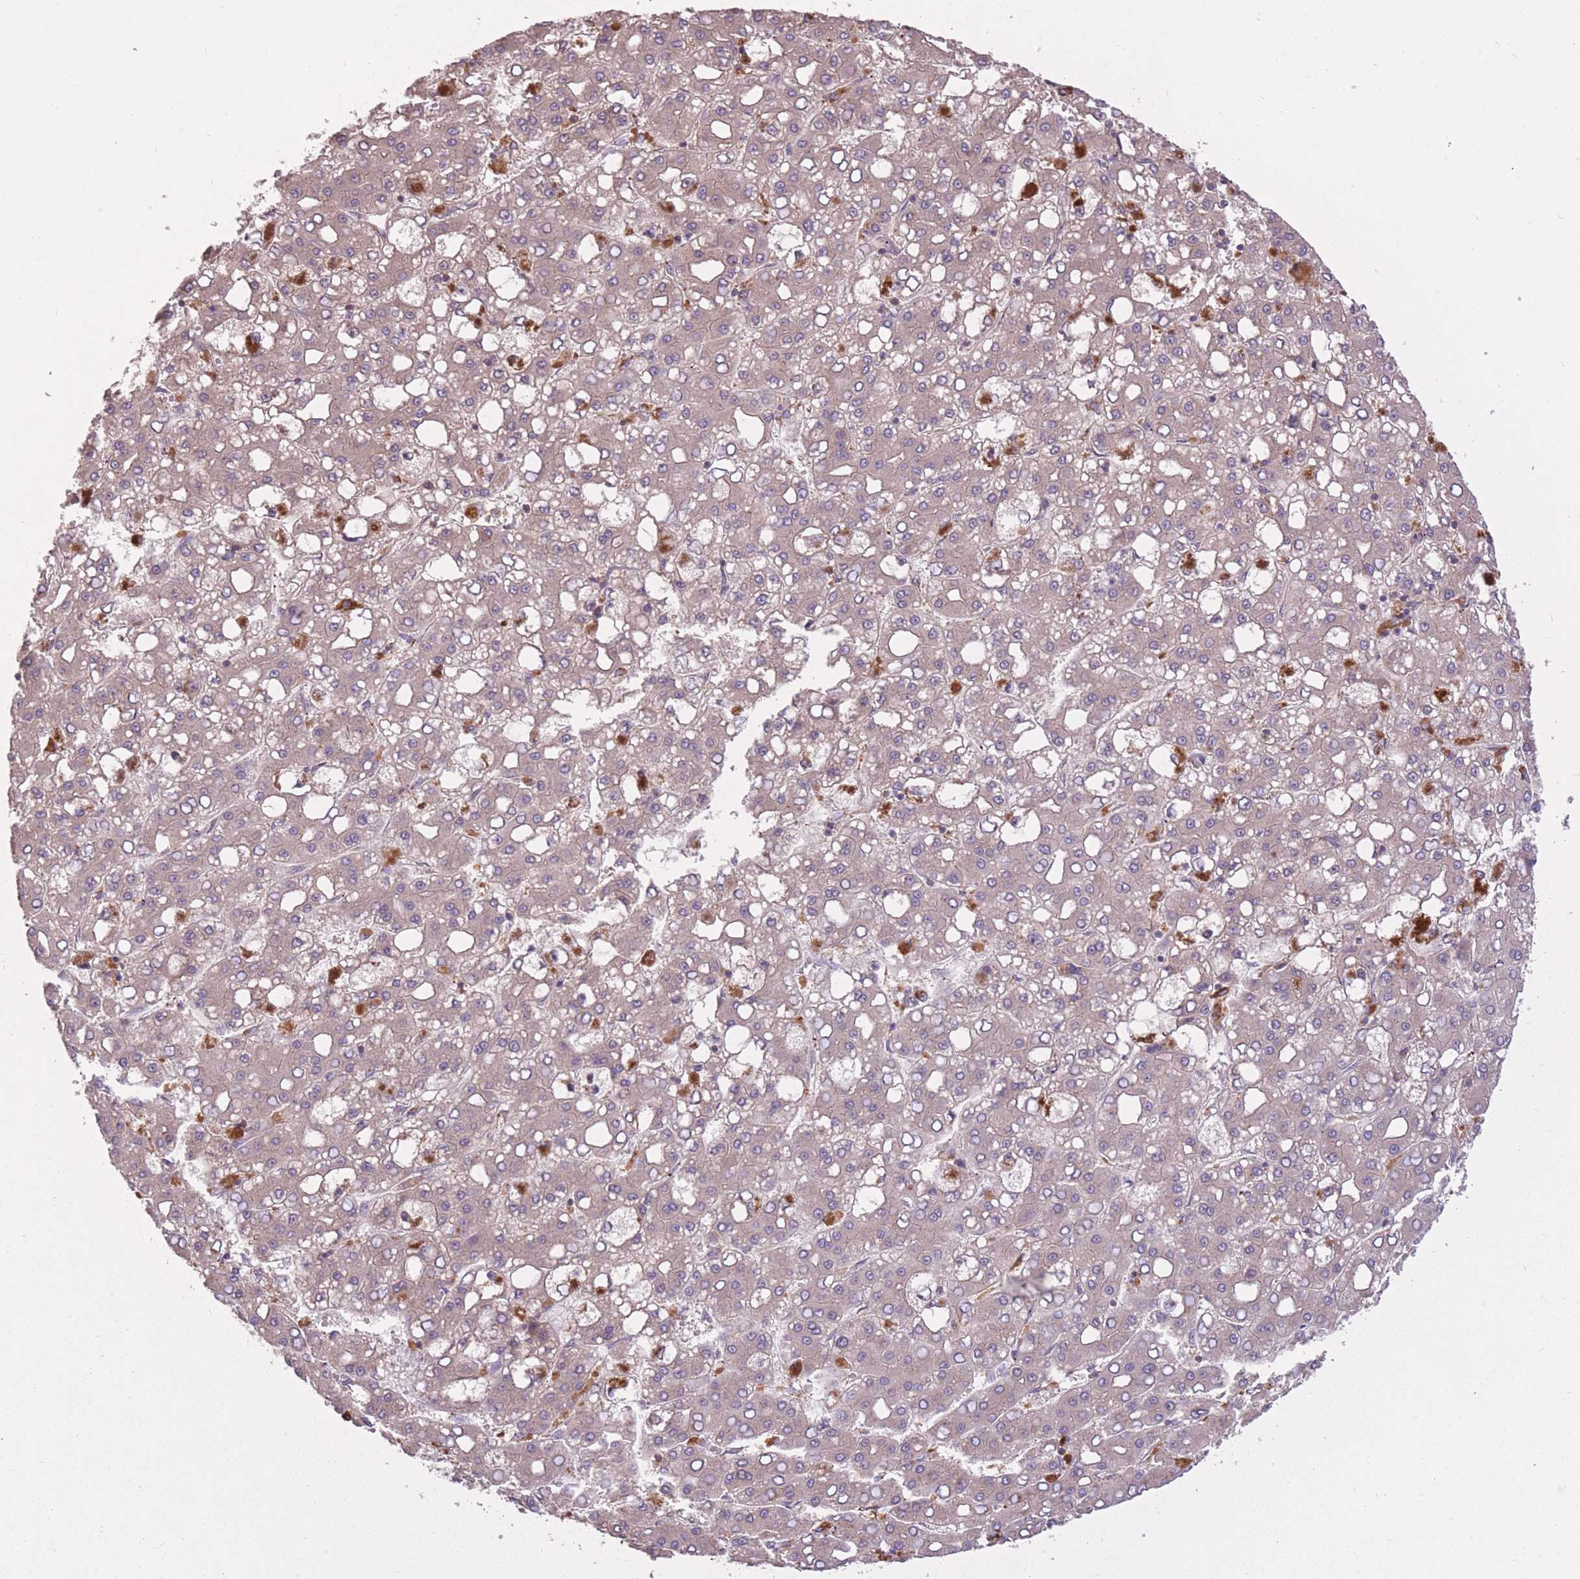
{"staining": {"intensity": "weak", "quantity": "<25%", "location": "cytoplasmic/membranous"}, "tissue": "liver cancer", "cell_type": "Tumor cells", "image_type": "cancer", "snomed": [{"axis": "morphology", "description": "Carcinoma, Hepatocellular, NOS"}, {"axis": "topography", "description": "Liver"}], "caption": "The histopathology image displays no staining of tumor cells in hepatocellular carcinoma (liver).", "gene": "POLR3F", "patient": {"sex": "male", "age": 65}}